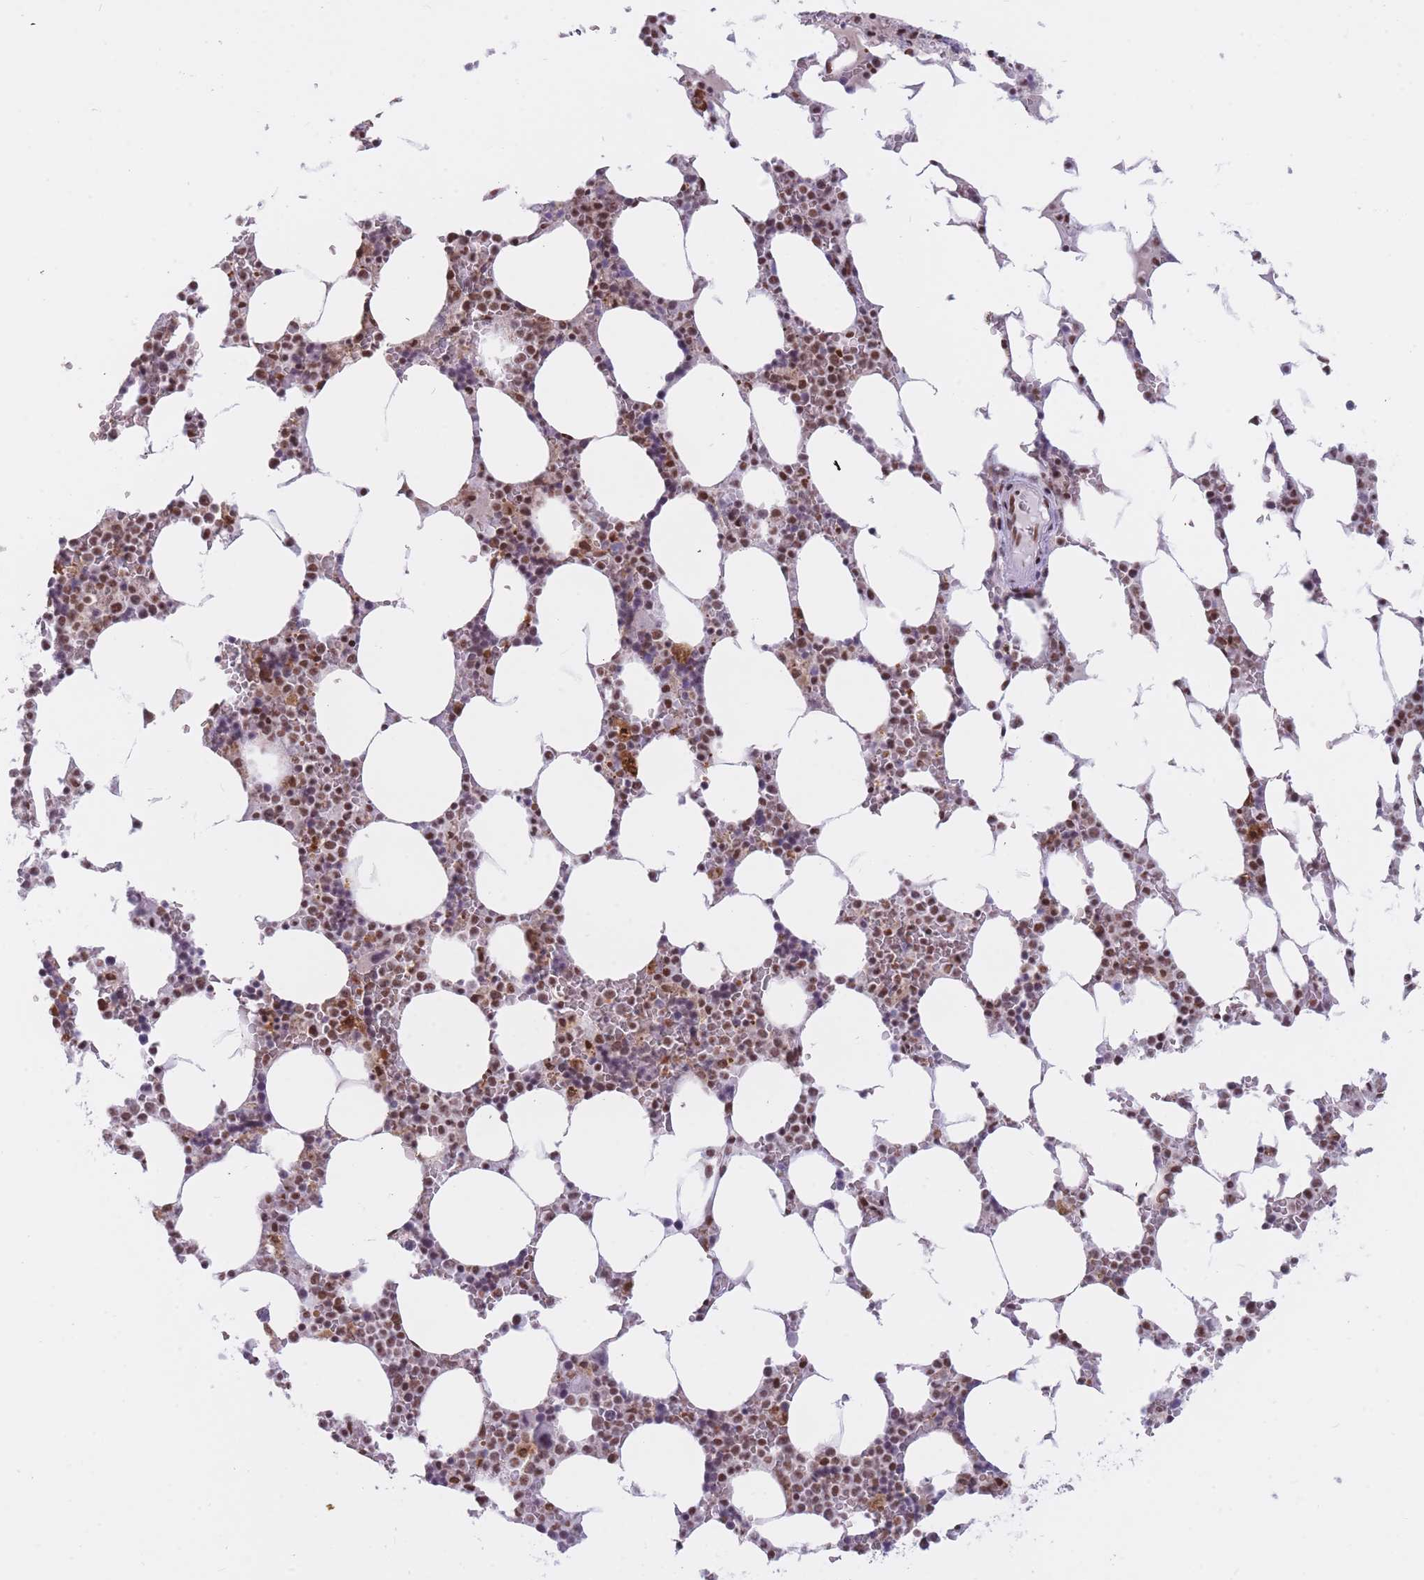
{"staining": {"intensity": "moderate", "quantity": "25%-75%", "location": "nuclear"}, "tissue": "bone marrow", "cell_type": "Hematopoietic cells", "image_type": "normal", "snomed": [{"axis": "morphology", "description": "Normal tissue, NOS"}, {"axis": "topography", "description": "Bone marrow"}], "caption": "This photomicrograph displays immunohistochemistry staining of benign human bone marrow, with medium moderate nuclear expression in about 25%-75% of hematopoietic cells.", "gene": "HNRNPUL1", "patient": {"sex": "male", "age": 64}}